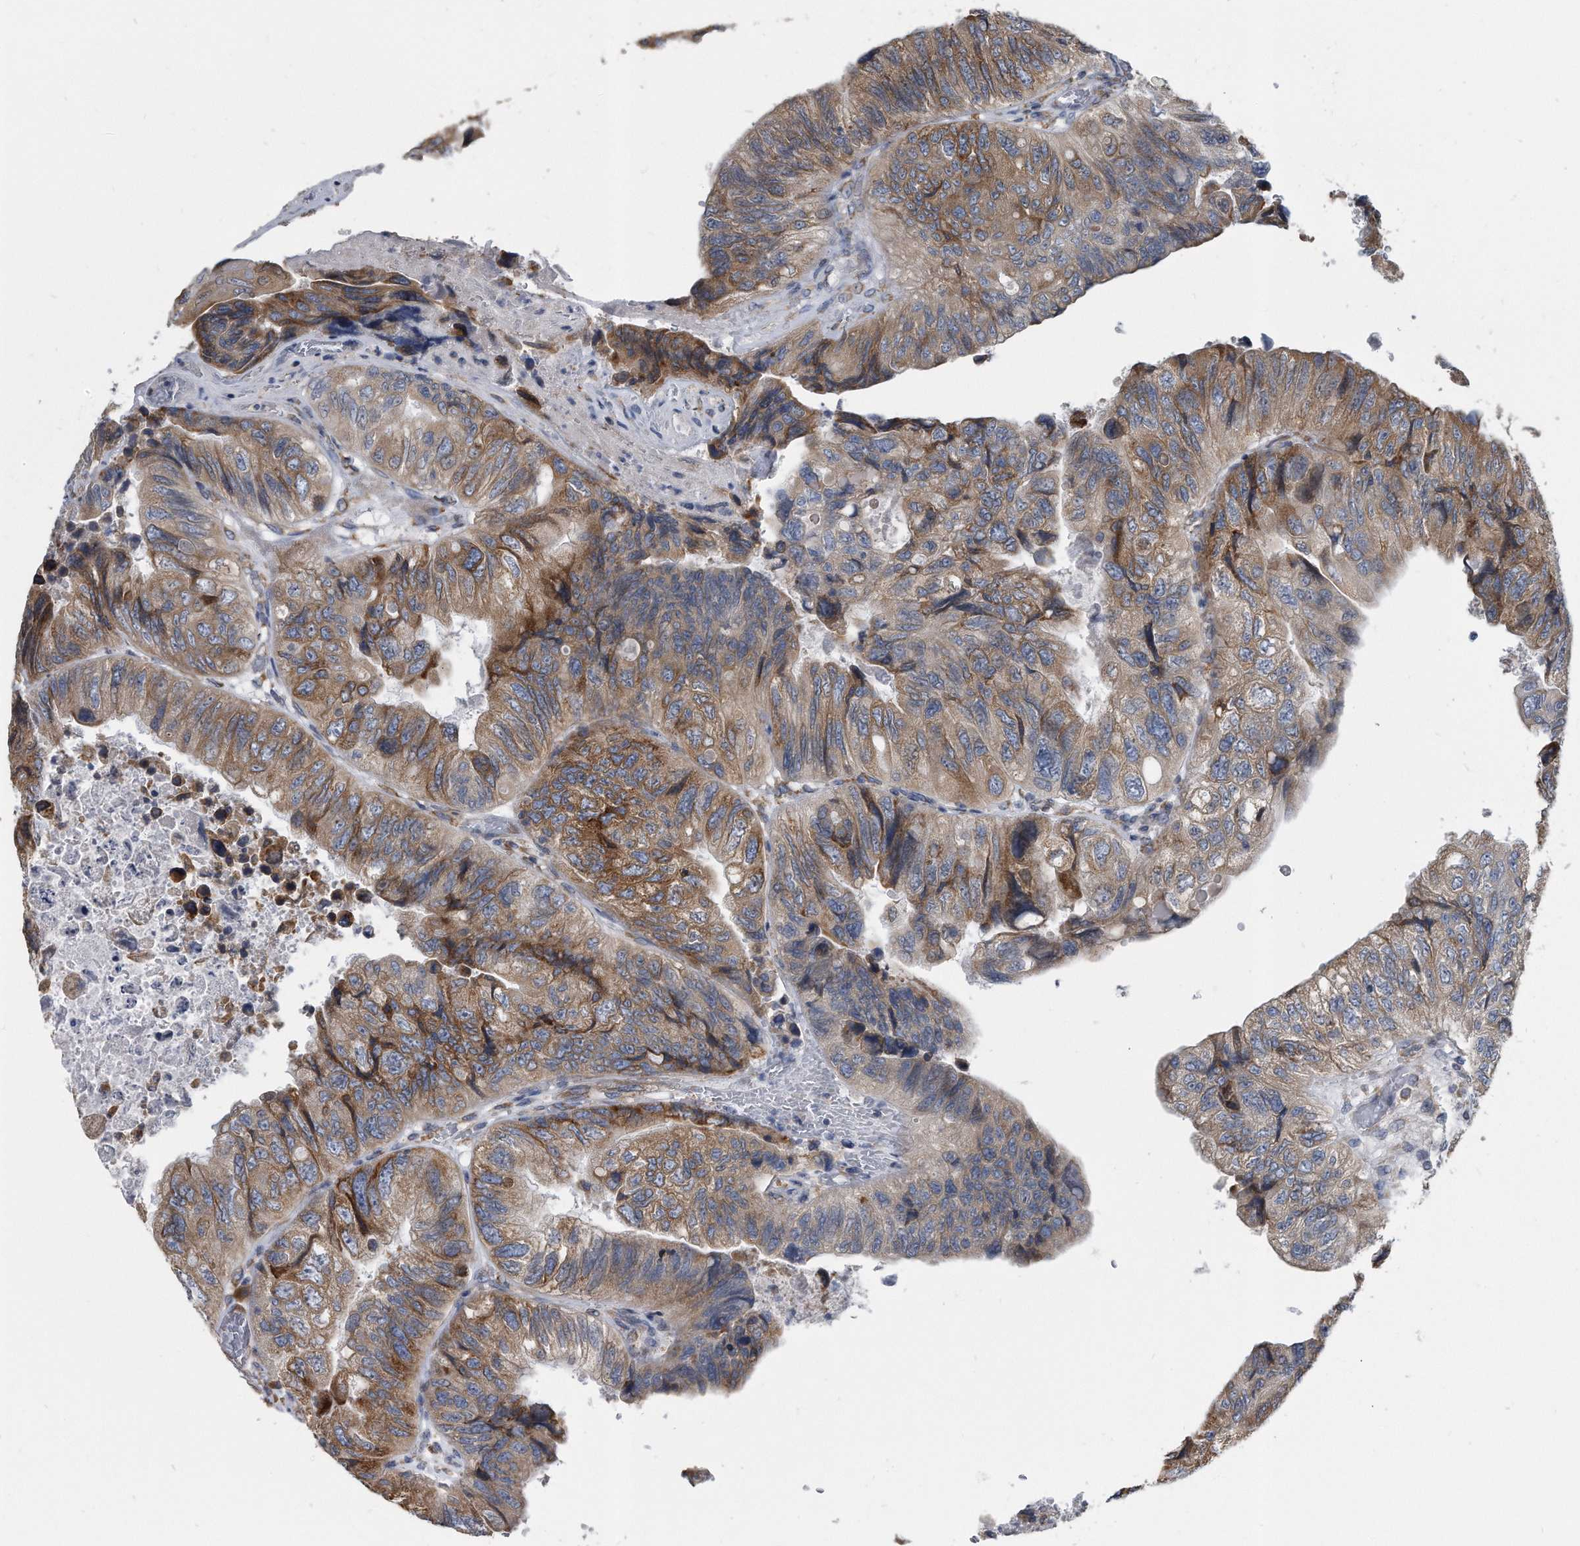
{"staining": {"intensity": "moderate", "quantity": ">75%", "location": "cytoplasmic/membranous"}, "tissue": "colorectal cancer", "cell_type": "Tumor cells", "image_type": "cancer", "snomed": [{"axis": "morphology", "description": "Adenocarcinoma, NOS"}, {"axis": "topography", "description": "Rectum"}], "caption": "Immunohistochemical staining of colorectal cancer (adenocarcinoma) shows medium levels of moderate cytoplasmic/membranous positivity in approximately >75% of tumor cells. (DAB (3,3'-diaminobenzidine) = brown stain, brightfield microscopy at high magnification).", "gene": "CCDC47", "patient": {"sex": "male", "age": 63}}